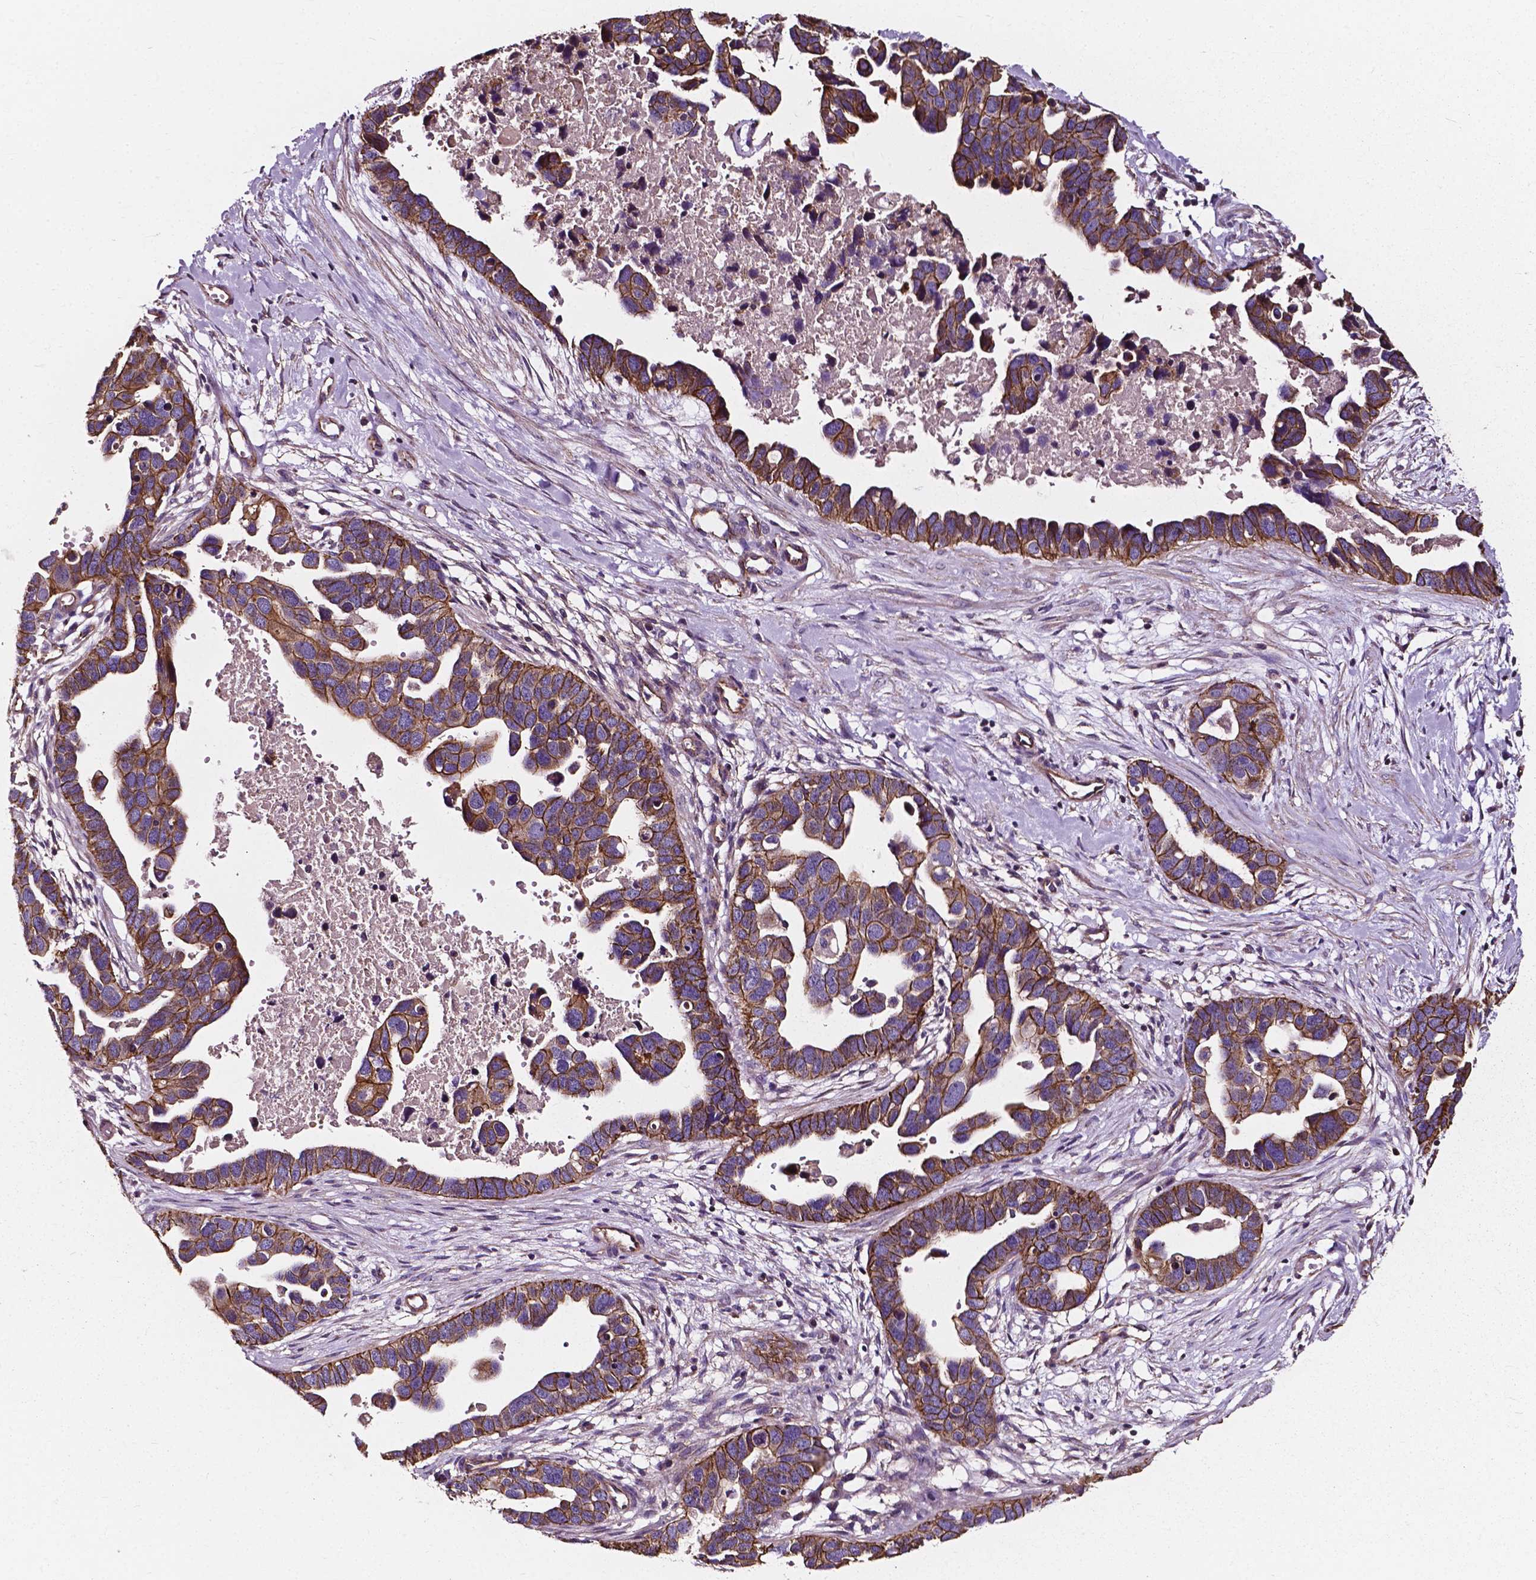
{"staining": {"intensity": "moderate", "quantity": ">75%", "location": "cytoplasmic/membranous"}, "tissue": "ovarian cancer", "cell_type": "Tumor cells", "image_type": "cancer", "snomed": [{"axis": "morphology", "description": "Cystadenocarcinoma, serous, NOS"}, {"axis": "topography", "description": "Ovary"}], "caption": "A photomicrograph showing moderate cytoplasmic/membranous positivity in approximately >75% of tumor cells in ovarian cancer, as visualized by brown immunohistochemical staining.", "gene": "ATG16L1", "patient": {"sex": "female", "age": 54}}